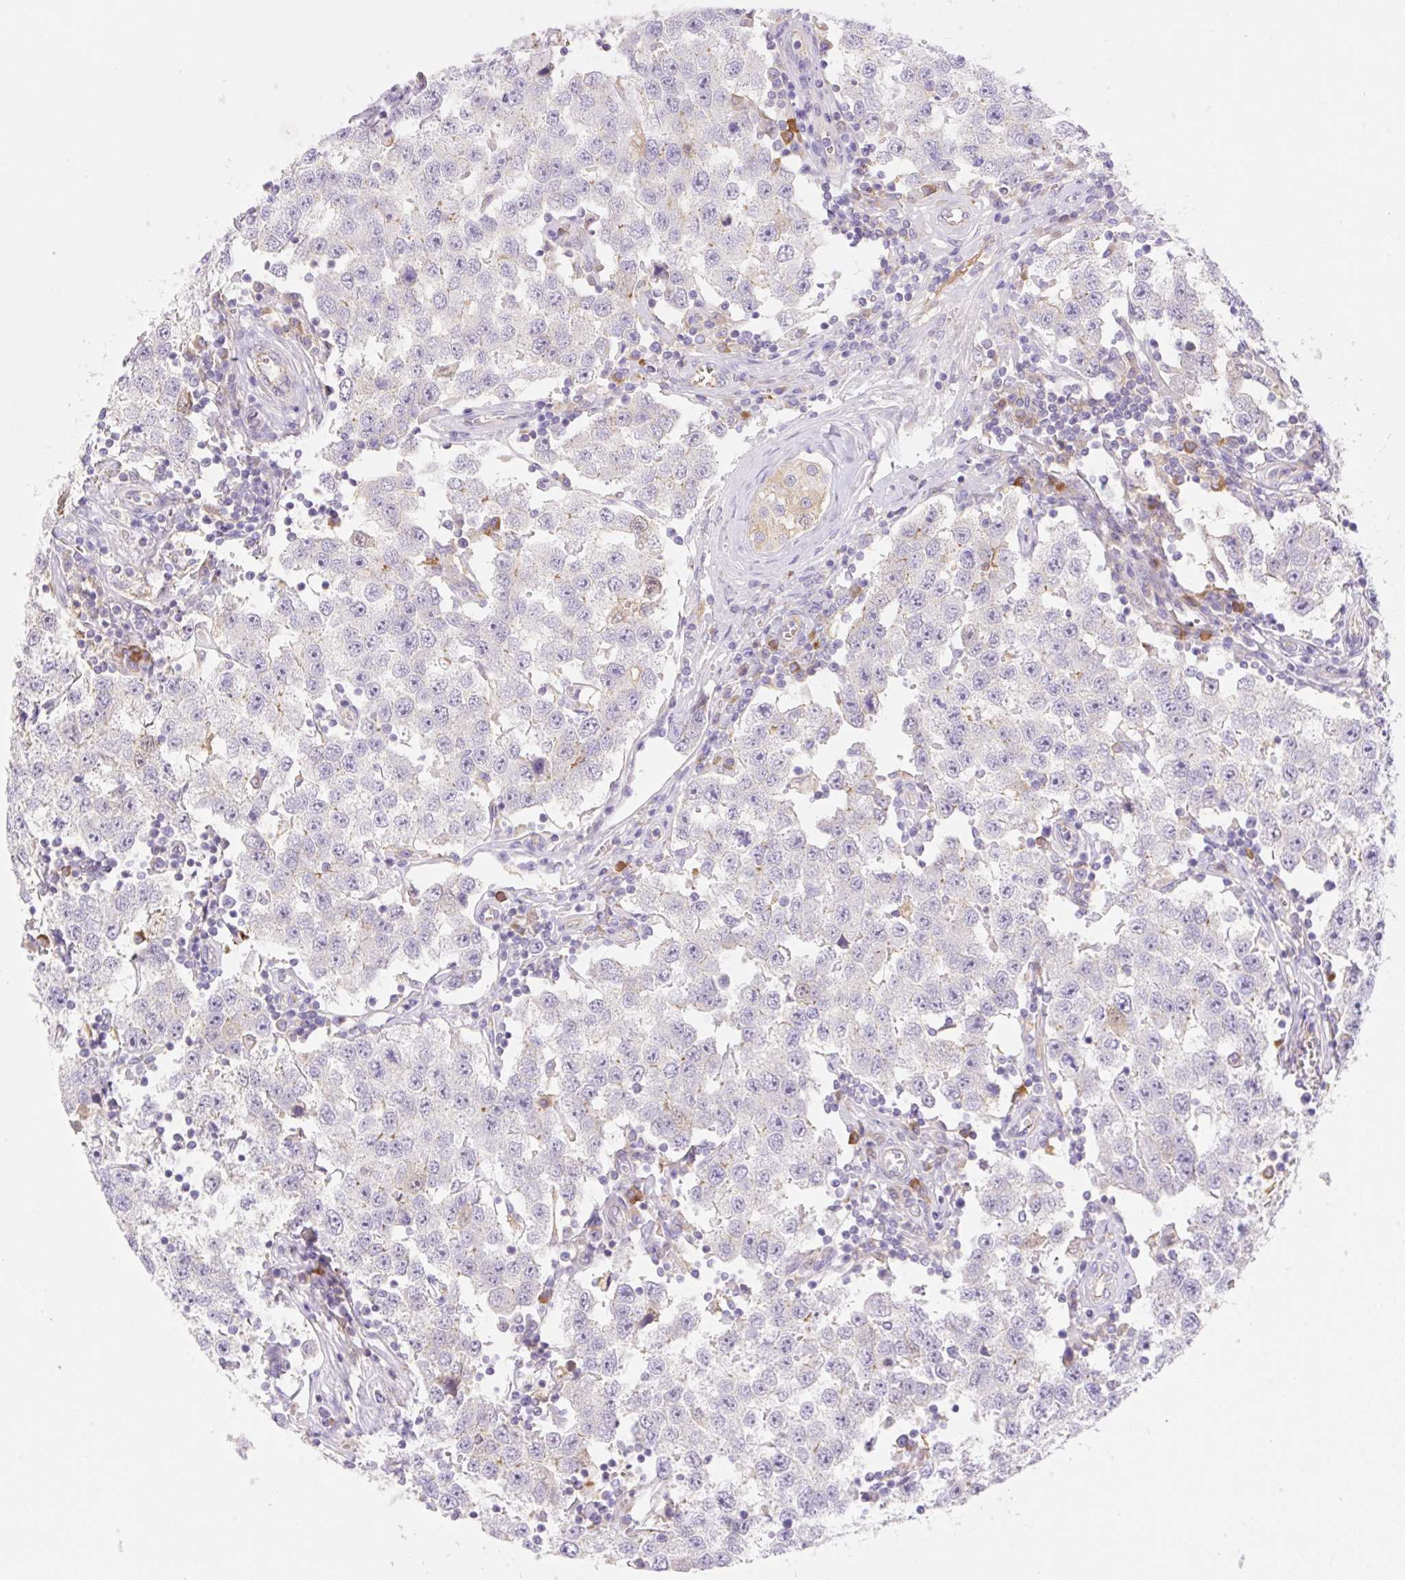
{"staining": {"intensity": "negative", "quantity": "none", "location": "none"}, "tissue": "testis cancer", "cell_type": "Tumor cells", "image_type": "cancer", "snomed": [{"axis": "morphology", "description": "Seminoma, NOS"}, {"axis": "topography", "description": "Testis"}], "caption": "Immunohistochemistry (IHC) of seminoma (testis) displays no staining in tumor cells.", "gene": "DENND5A", "patient": {"sex": "male", "age": 34}}